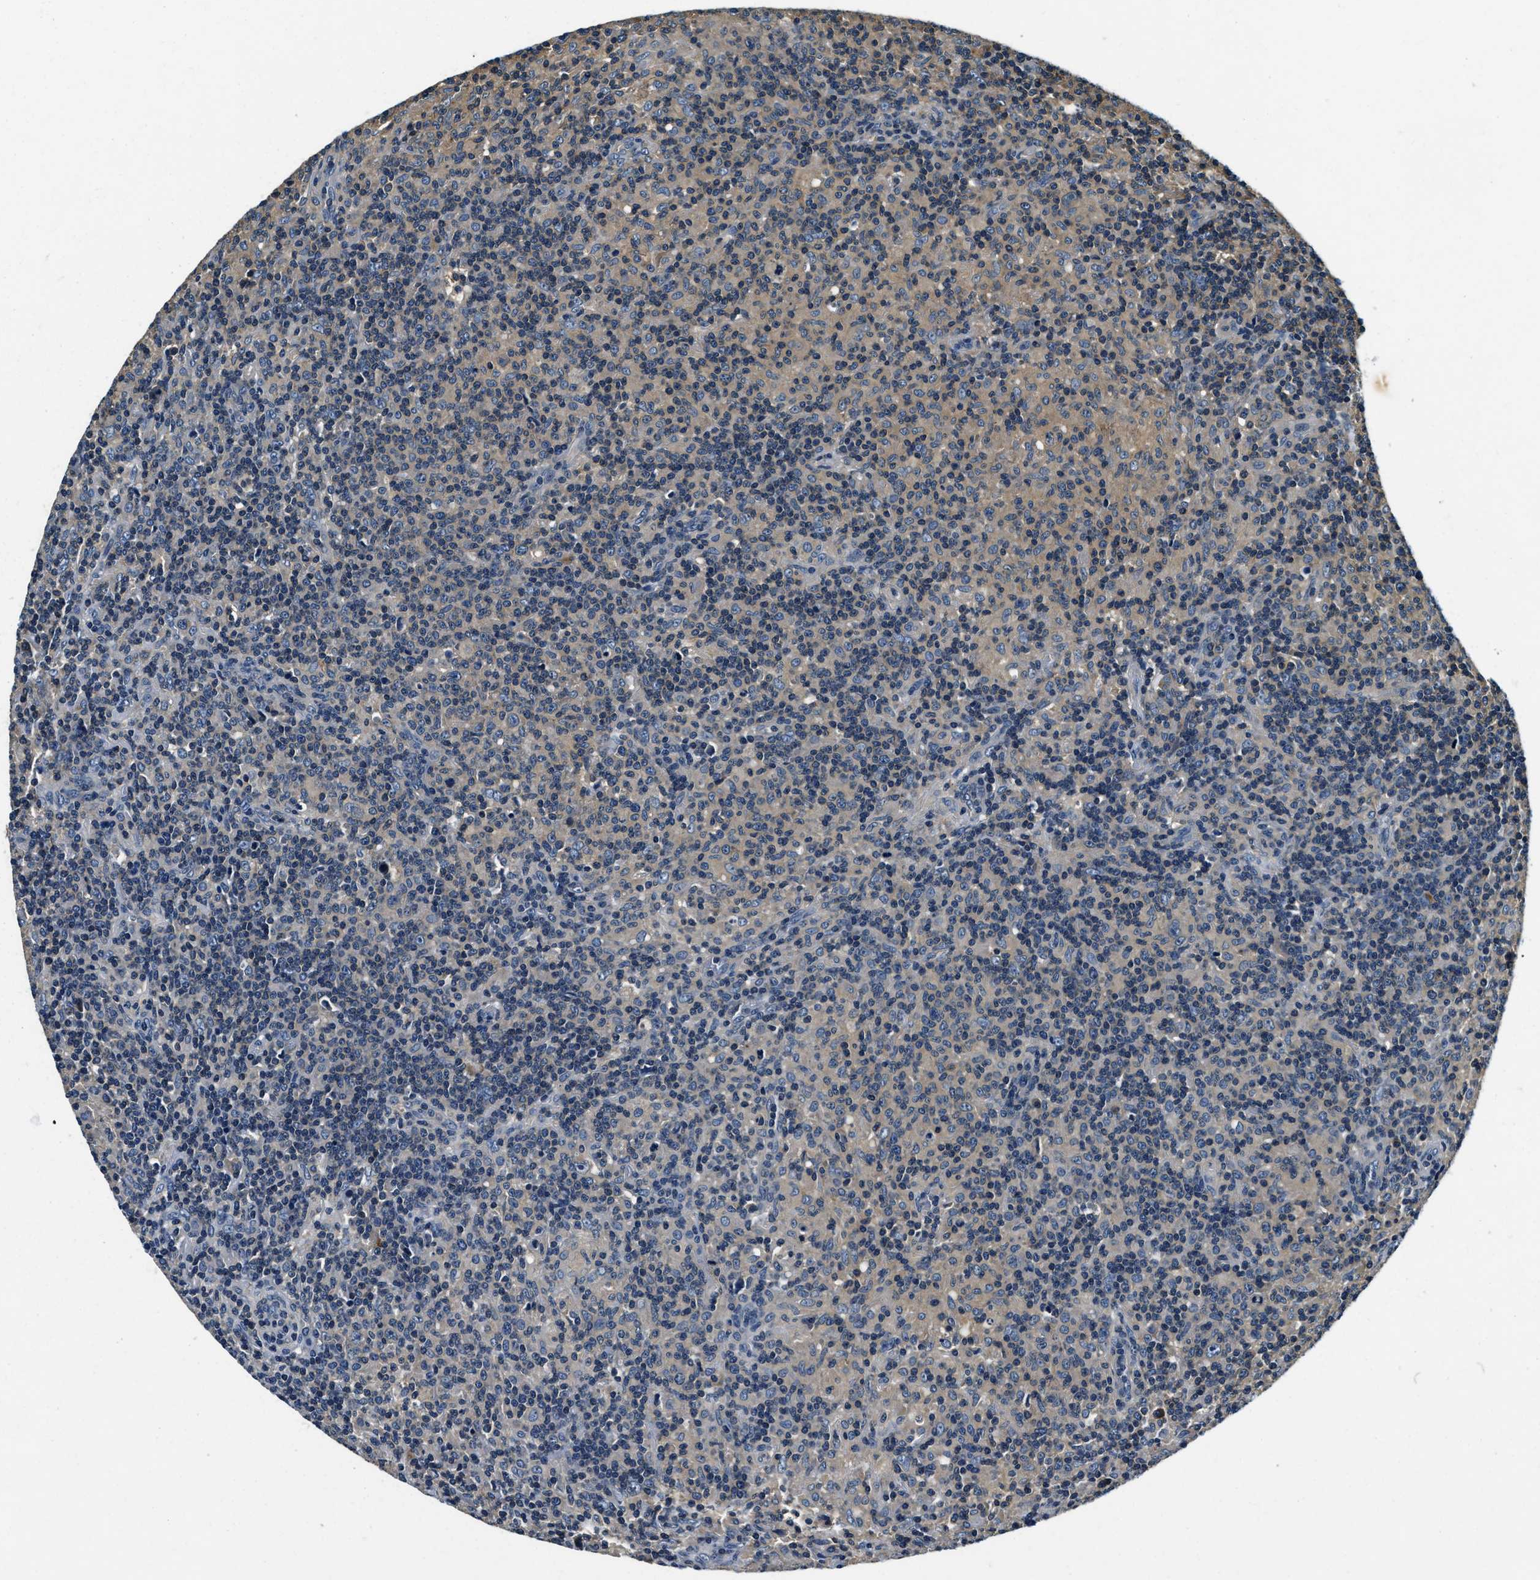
{"staining": {"intensity": "weak", "quantity": "<25%", "location": "cytoplasmic/membranous"}, "tissue": "lymphoma", "cell_type": "Tumor cells", "image_type": "cancer", "snomed": [{"axis": "morphology", "description": "Hodgkin's disease, NOS"}, {"axis": "topography", "description": "Lymph node"}], "caption": "The image displays no significant expression in tumor cells of Hodgkin's disease.", "gene": "RESF1", "patient": {"sex": "male", "age": 70}}